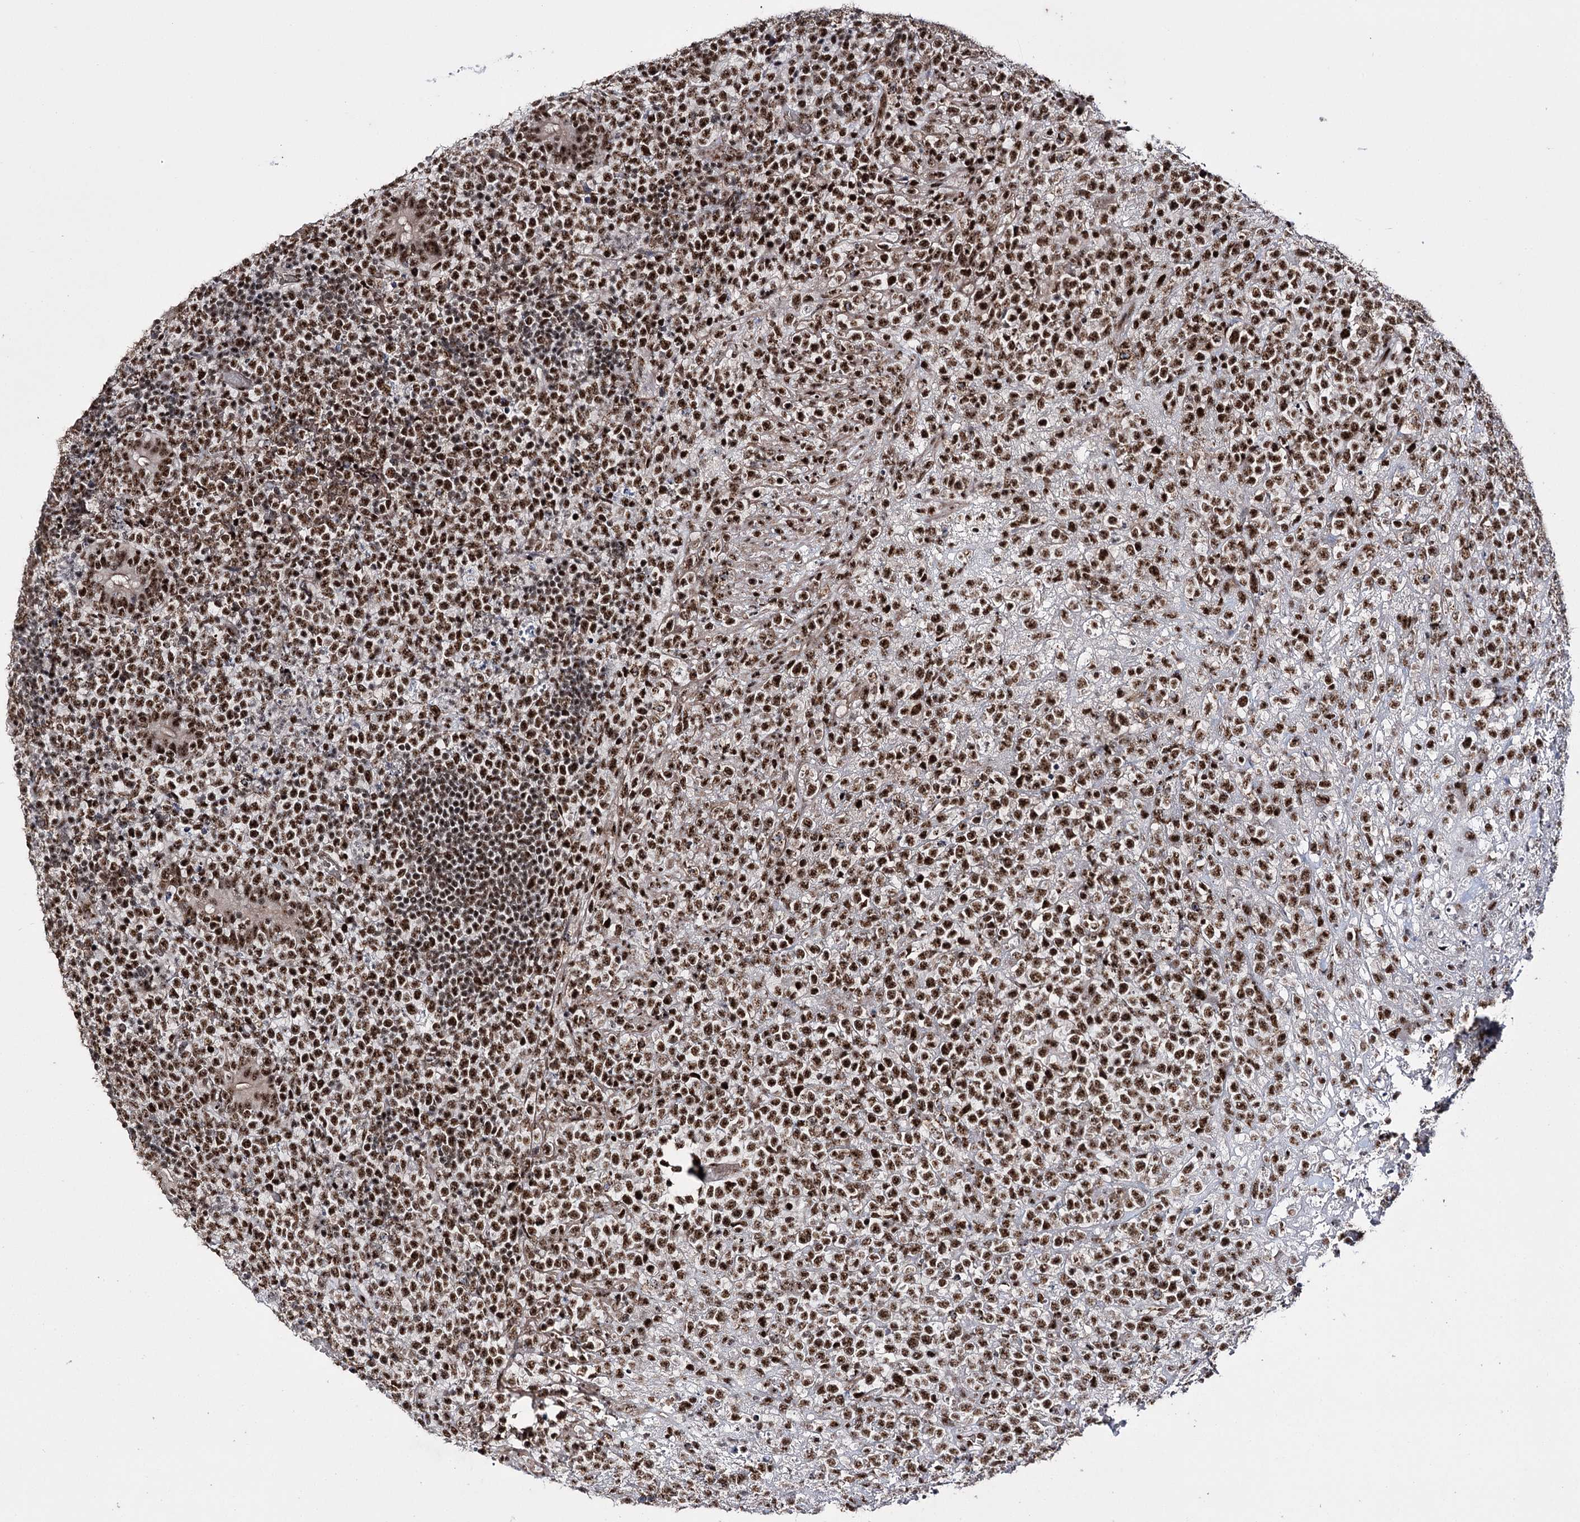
{"staining": {"intensity": "strong", "quantity": ">75%", "location": "nuclear"}, "tissue": "lymphoma", "cell_type": "Tumor cells", "image_type": "cancer", "snomed": [{"axis": "morphology", "description": "Malignant lymphoma, non-Hodgkin's type, High grade"}, {"axis": "topography", "description": "Colon"}], "caption": "Human malignant lymphoma, non-Hodgkin's type (high-grade) stained with a brown dye demonstrates strong nuclear positive expression in about >75% of tumor cells.", "gene": "PRPF40A", "patient": {"sex": "female", "age": 53}}